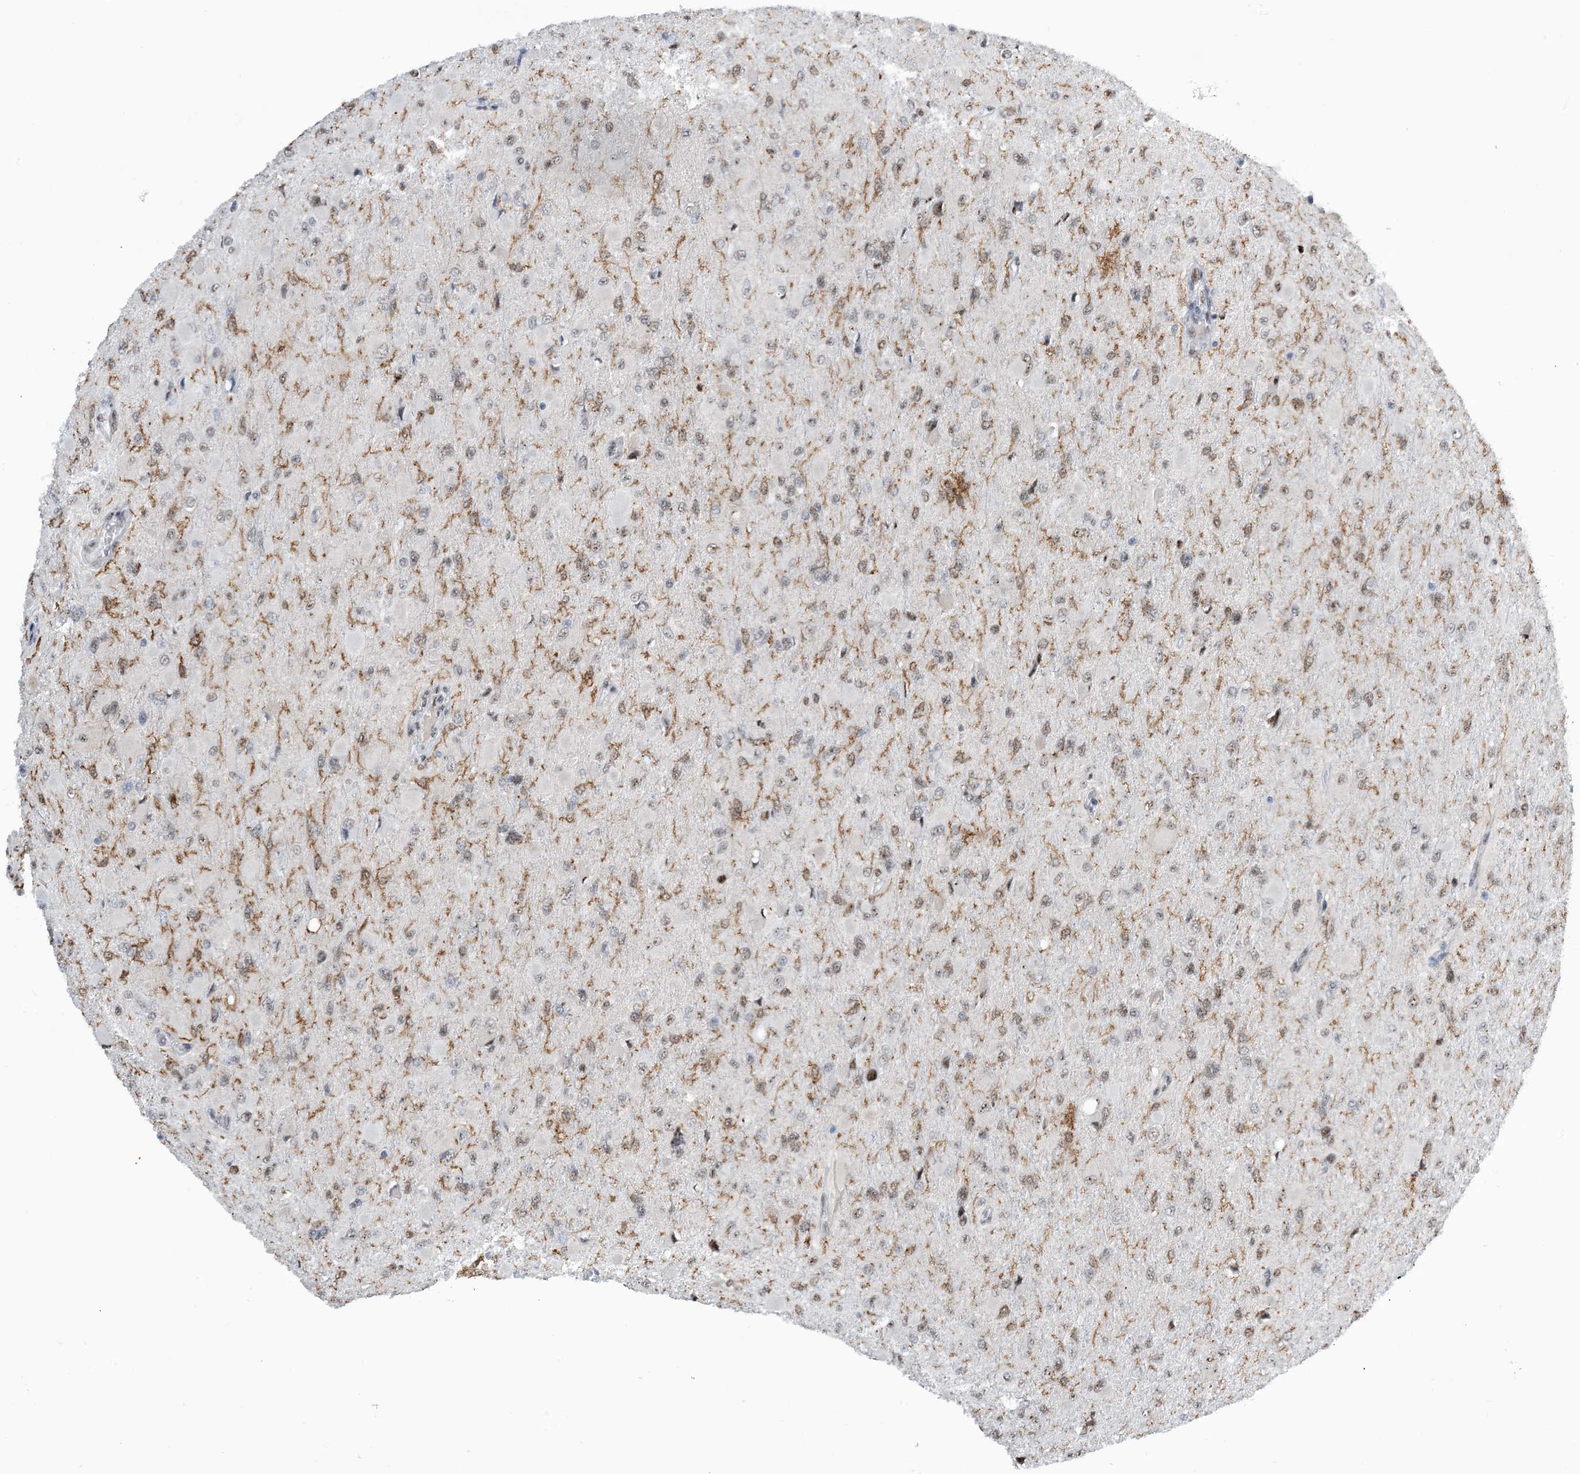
{"staining": {"intensity": "weak", "quantity": ">75%", "location": "nuclear"}, "tissue": "glioma", "cell_type": "Tumor cells", "image_type": "cancer", "snomed": [{"axis": "morphology", "description": "Glioma, malignant, High grade"}, {"axis": "topography", "description": "Cerebral cortex"}], "caption": "Tumor cells demonstrate low levels of weak nuclear staining in approximately >75% of cells in human glioma.", "gene": "HEMK1", "patient": {"sex": "female", "age": 36}}